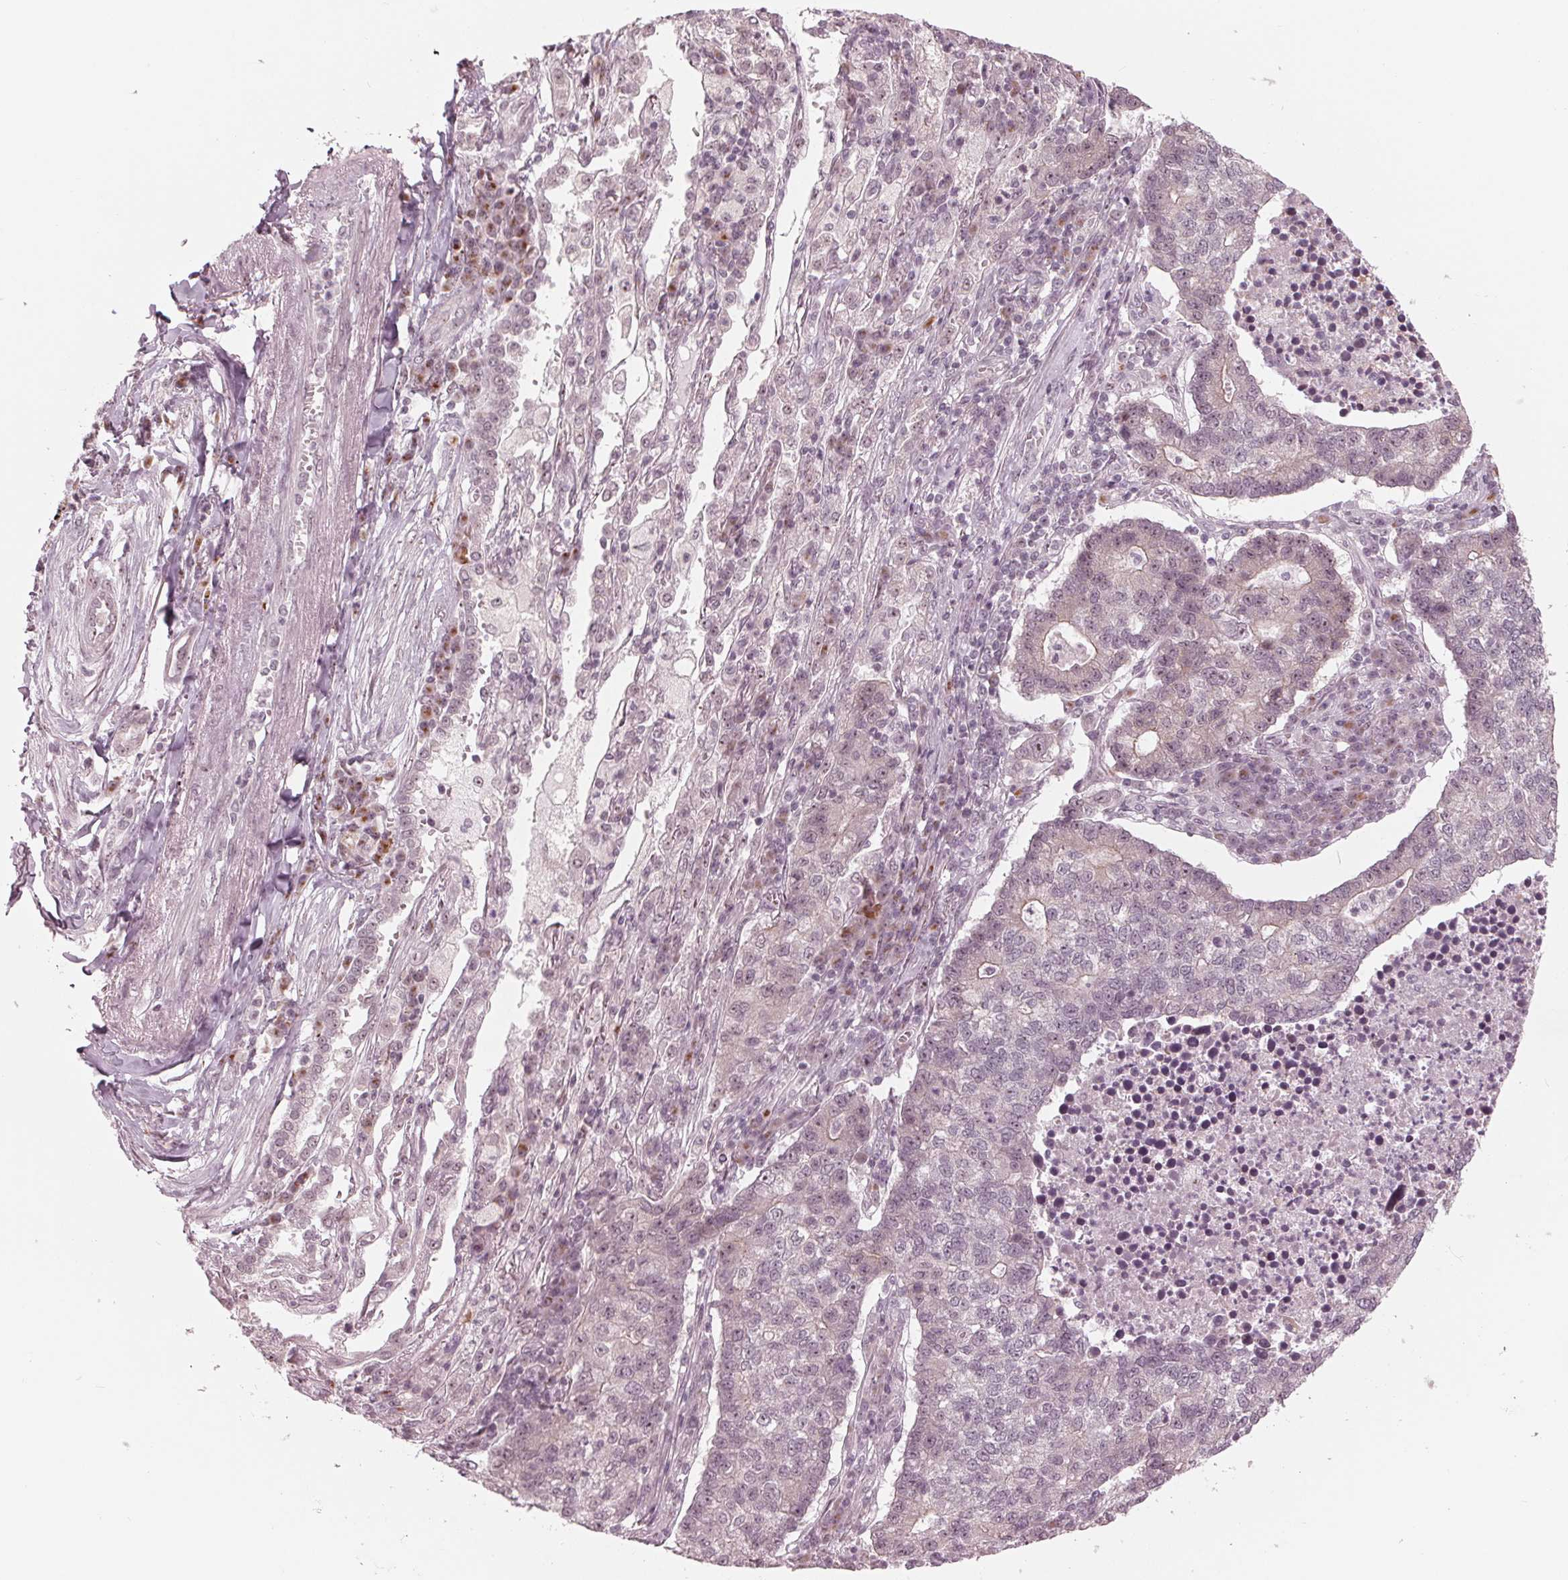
{"staining": {"intensity": "weak", "quantity": "<25%", "location": "nuclear"}, "tissue": "lung cancer", "cell_type": "Tumor cells", "image_type": "cancer", "snomed": [{"axis": "morphology", "description": "Adenocarcinoma, NOS"}, {"axis": "topography", "description": "Lung"}], "caption": "Lung adenocarcinoma stained for a protein using immunohistochemistry (IHC) displays no staining tumor cells.", "gene": "SLX4", "patient": {"sex": "male", "age": 57}}